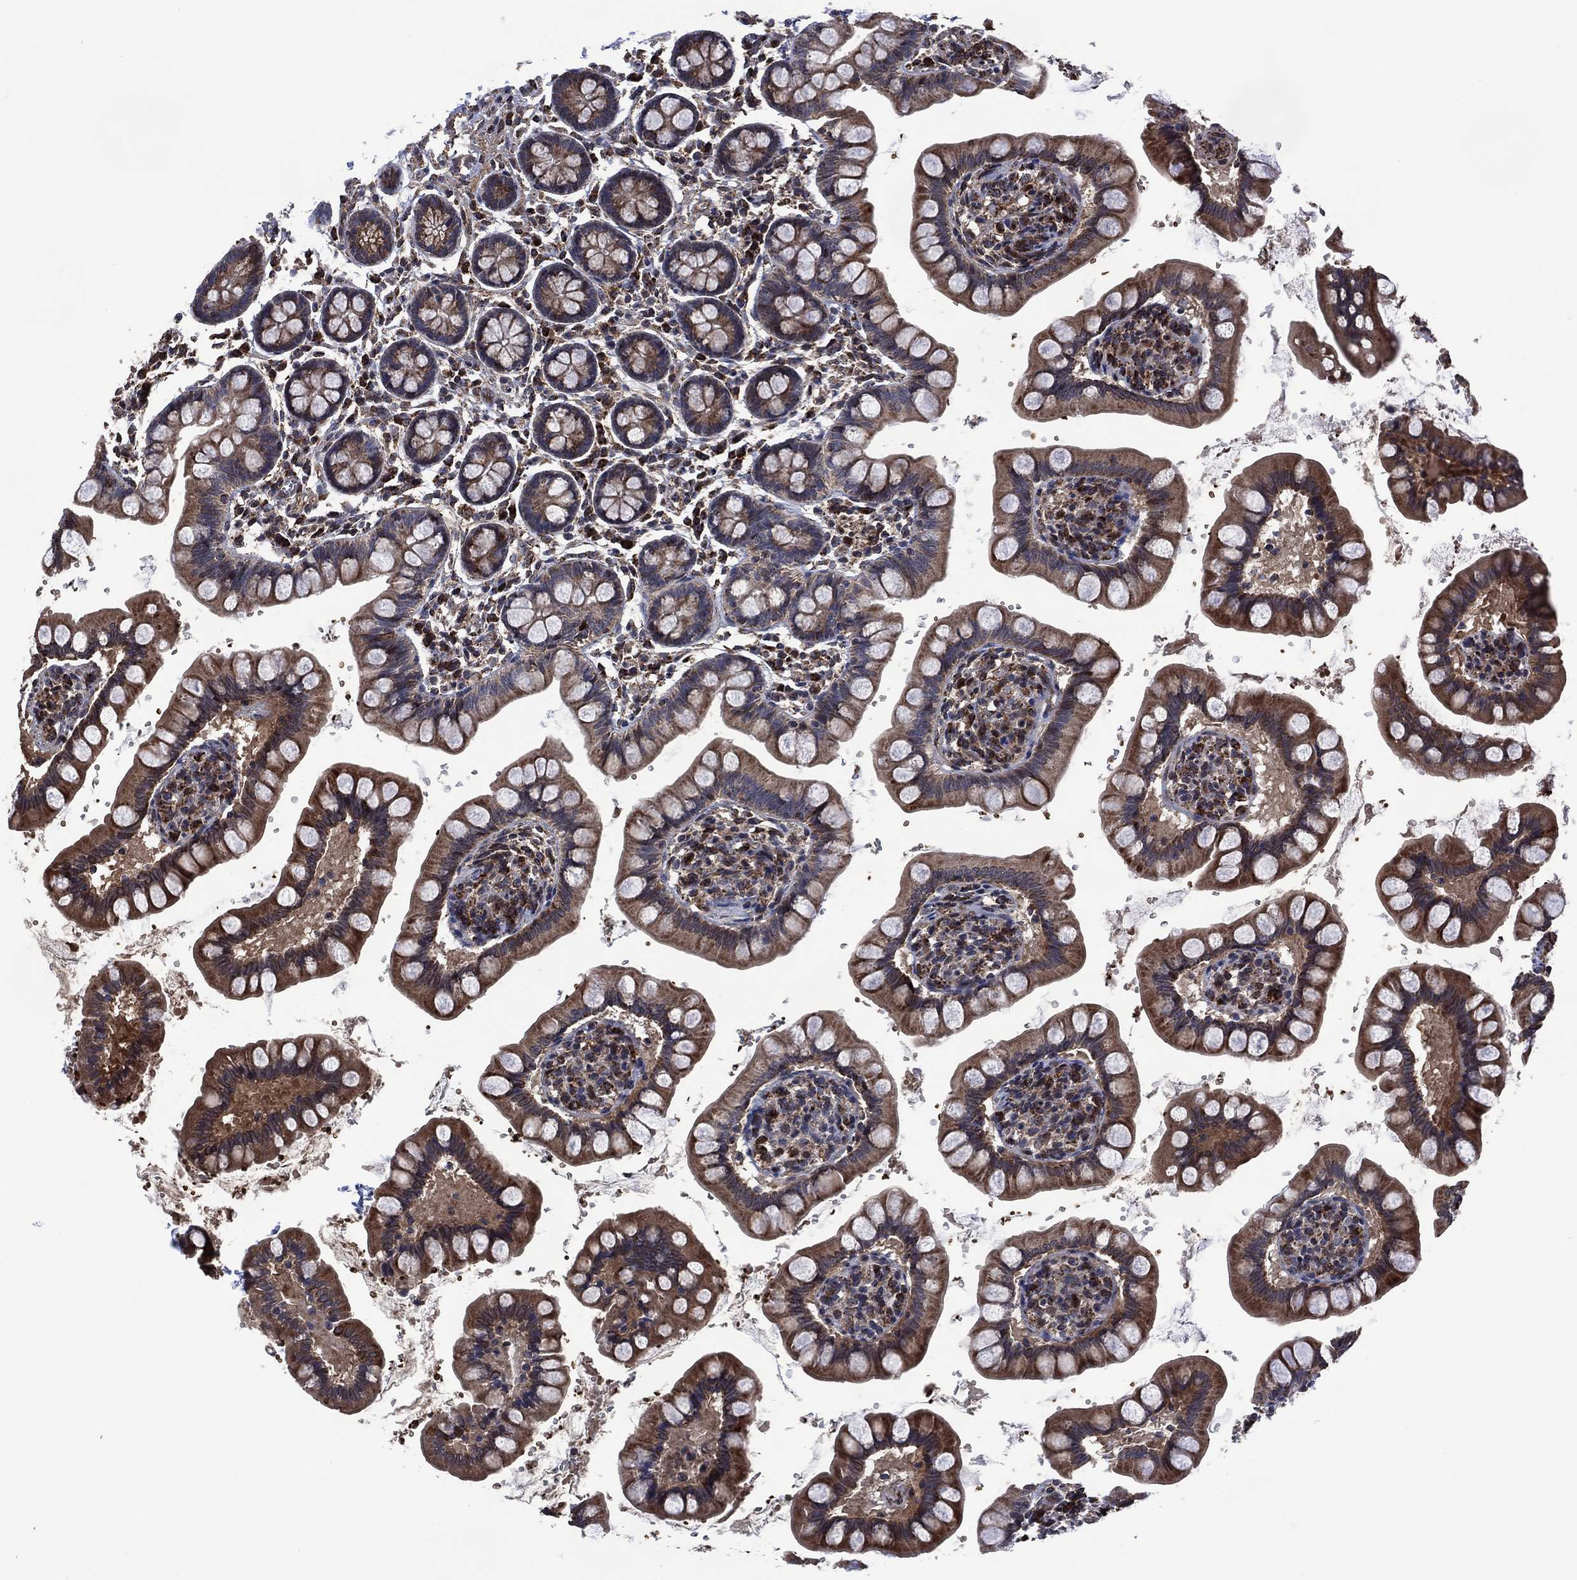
{"staining": {"intensity": "strong", "quantity": "25%-75%", "location": "cytoplasmic/membranous"}, "tissue": "small intestine", "cell_type": "Glandular cells", "image_type": "normal", "snomed": [{"axis": "morphology", "description": "Normal tissue, NOS"}, {"axis": "topography", "description": "Small intestine"}], "caption": "Immunohistochemical staining of unremarkable human small intestine exhibits high levels of strong cytoplasmic/membranous staining in approximately 25%-75% of glandular cells. (DAB (3,3'-diaminobenzidine) IHC with brightfield microscopy, high magnification).", "gene": "HTD2", "patient": {"sex": "female", "age": 56}}